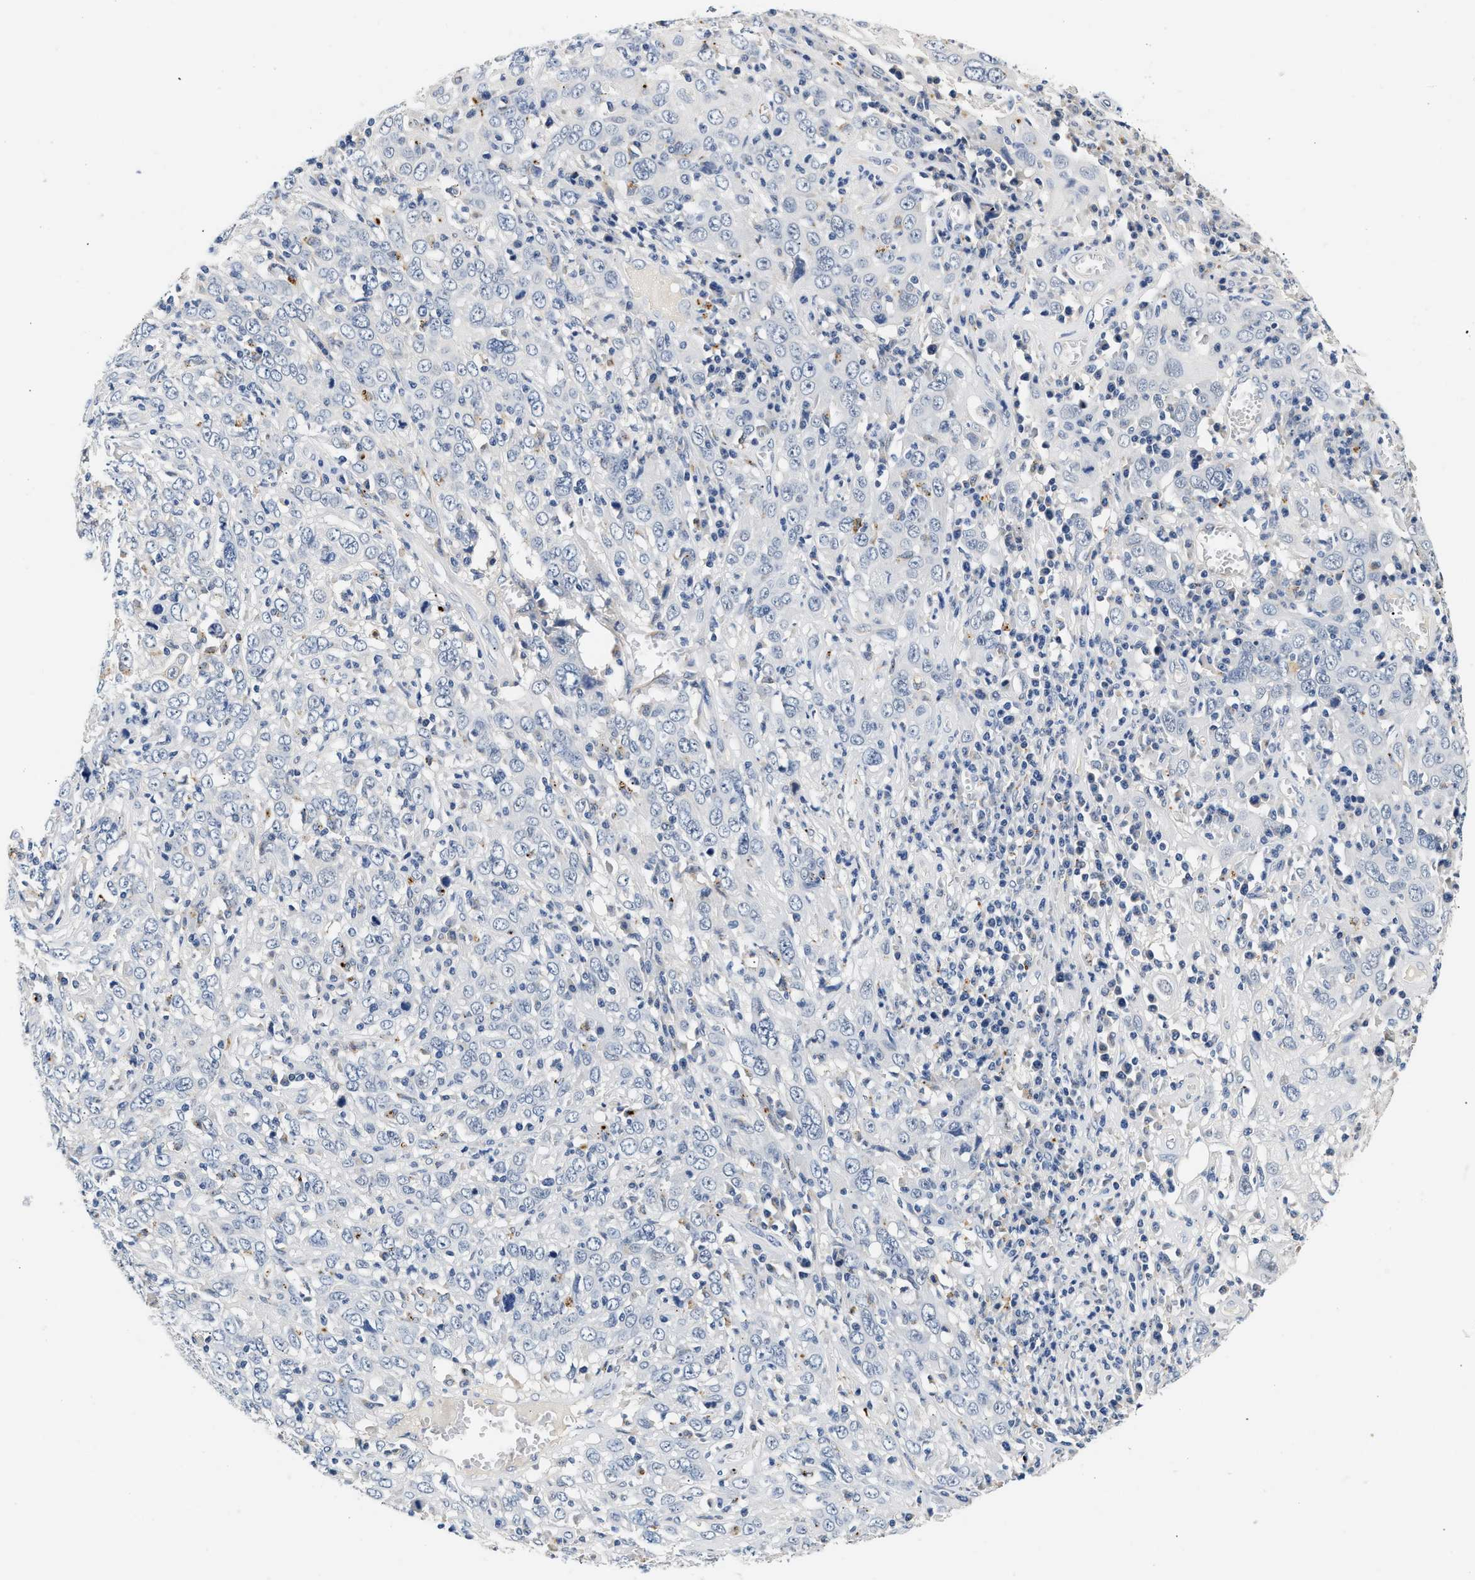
{"staining": {"intensity": "negative", "quantity": "none", "location": "none"}, "tissue": "cervical cancer", "cell_type": "Tumor cells", "image_type": "cancer", "snomed": [{"axis": "morphology", "description": "Squamous cell carcinoma, NOS"}, {"axis": "topography", "description": "Cervix"}], "caption": "The immunohistochemistry (IHC) image has no significant positivity in tumor cells of cervical squamous cell carcinoma tissue.", "gene": "MED22", "patient": {"sex": "female", "age": 46}}